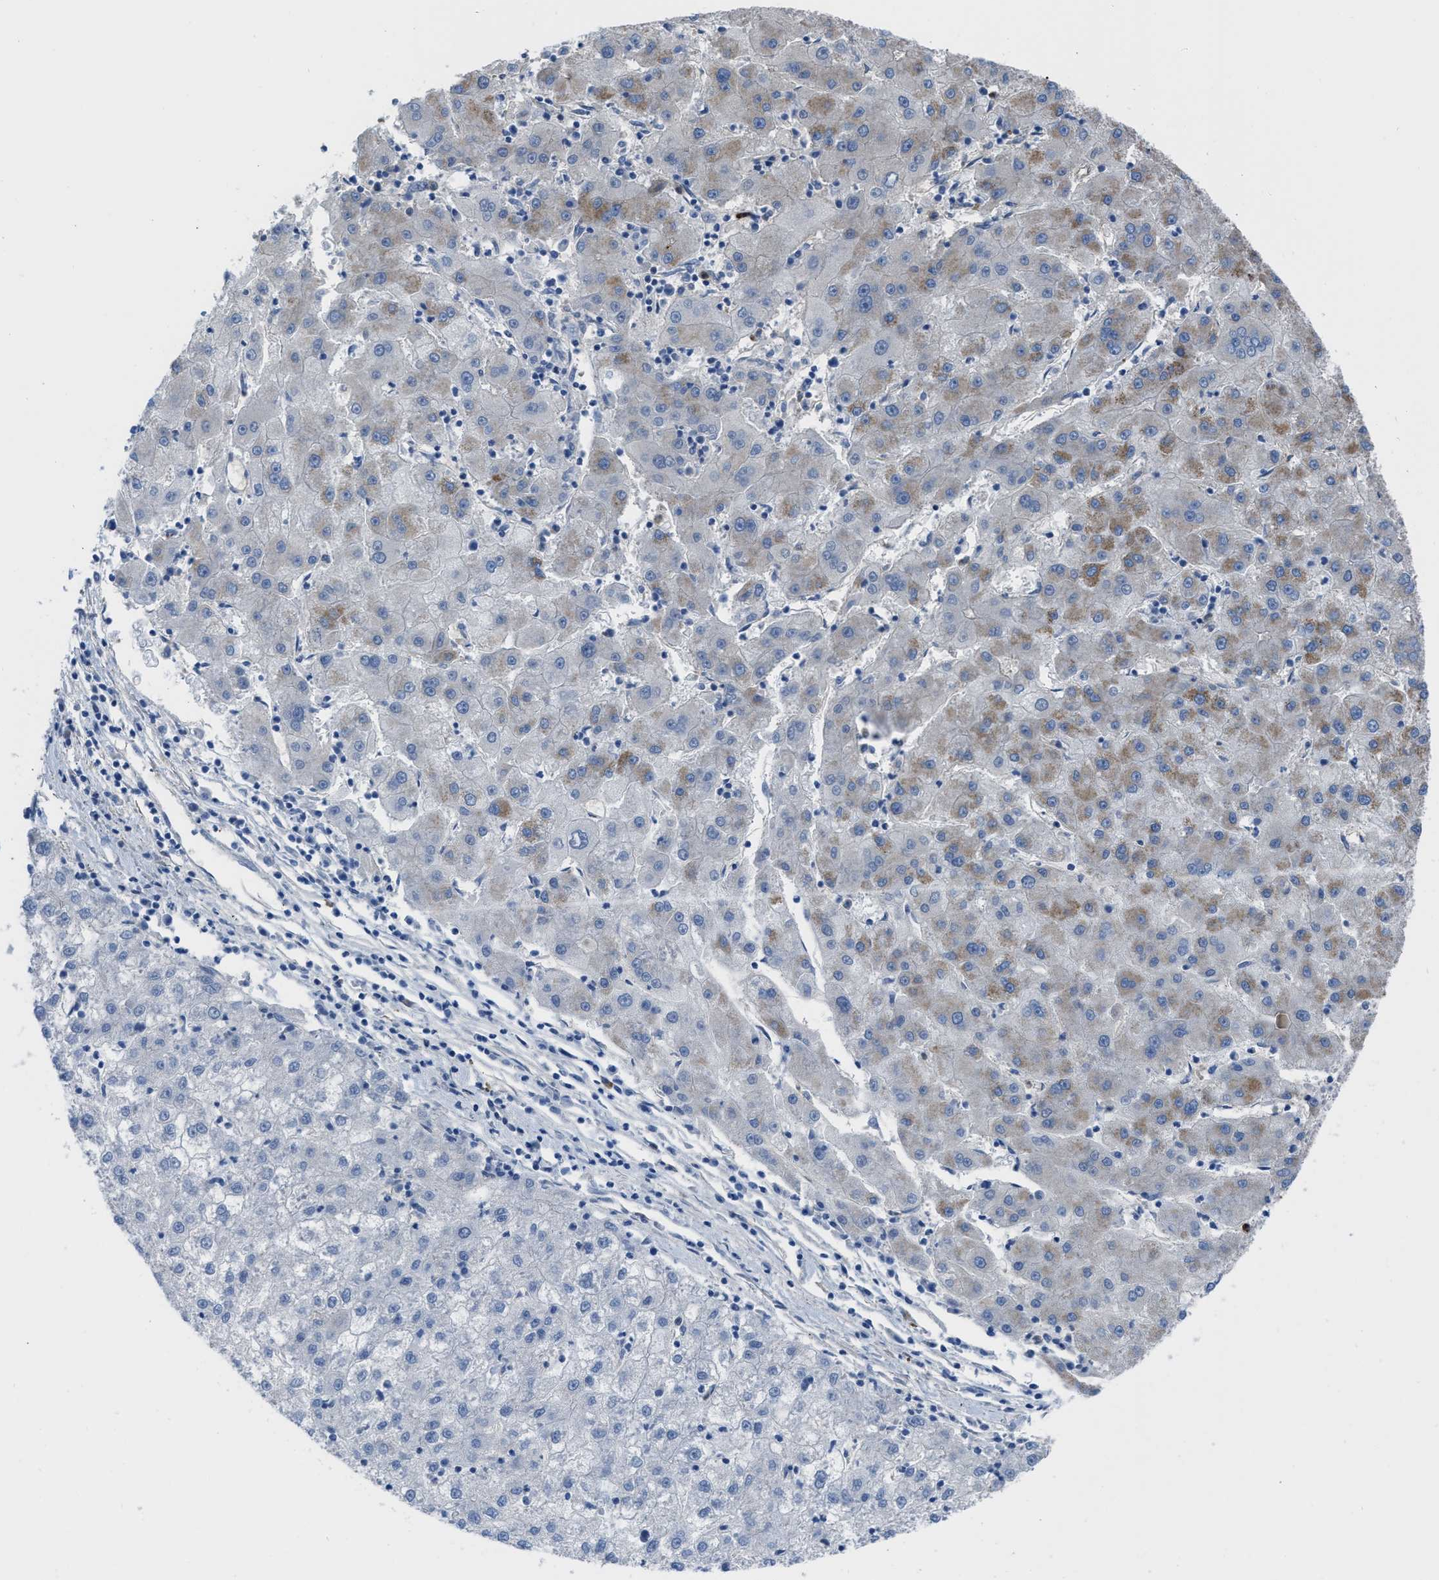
{"staining": {"intensity": "moderate", "quantity": "<25%", "location": "cytoplasmic/membranous"}, "tissue": "liver cancer", "cell_type": "Tumor cells", "image_type": "cancer", "snomed": [{"axis": "morphology", "description": "Carcinoma, Hepatocellular, NOS"}, {"axis": "topography", "description": "Liver"}], "caption": "Liver cancer stained with IHC displays moderate cytoplasmic/membranous positivity in approximately <25% of tumor cells.", "gene": "TRIOBP", "patient": {"sex": "male", "age": 72}}